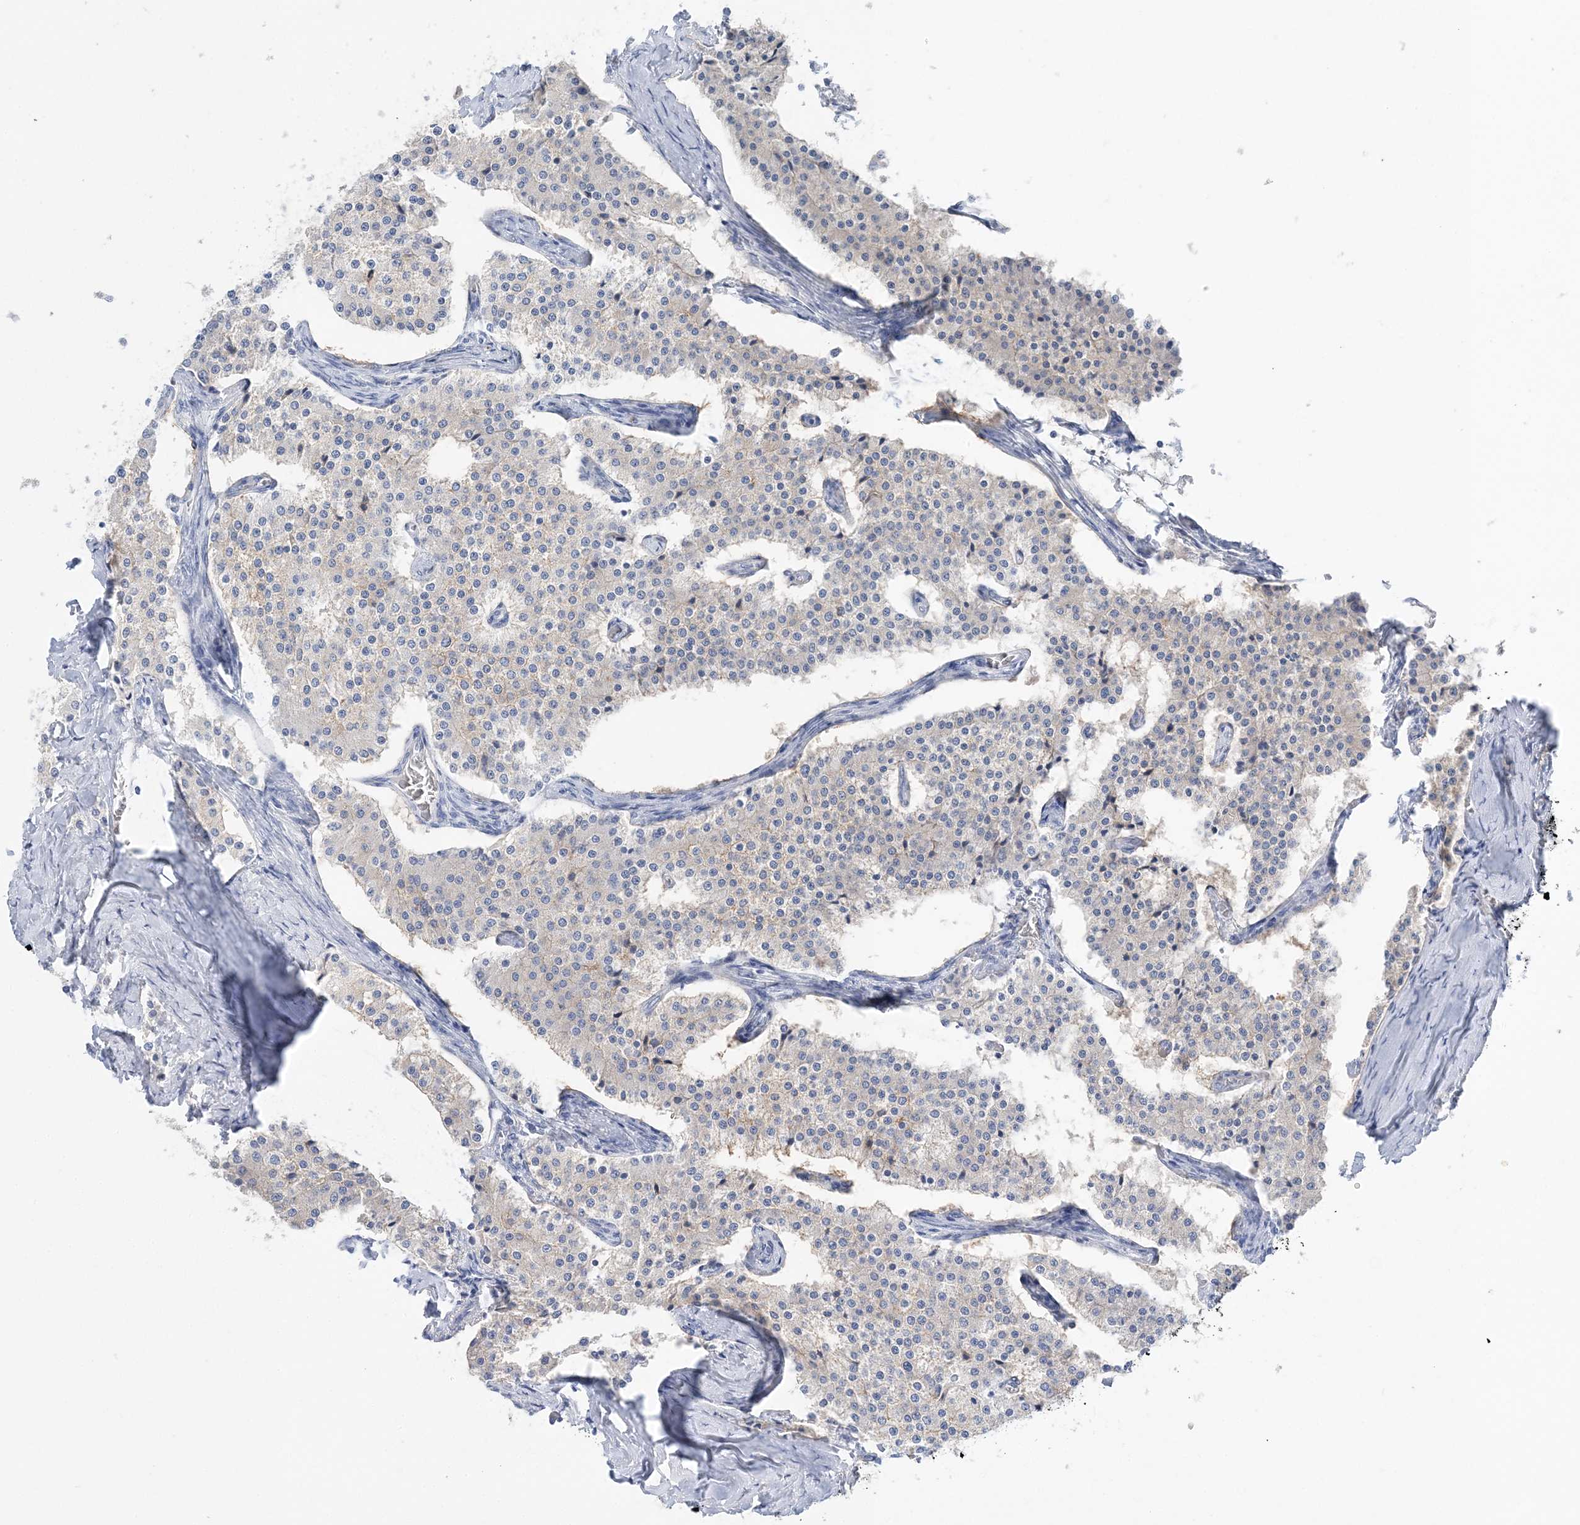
{"staining": {"intensity": "negative", "quantity": "none", "location": "none"}, "tissue": "carcinoid", "cell_type": "Tumor cells", "image_type": "cancer", "snomed": [{"axis": "morphology", "description": "Carcinoid, malignant, NOS"}, {"axis": "topography", "description": "Colon"}], "caption": "Protein analysis of carcinoid exhibits no significant expression in tumor cells.", "gene": "SLC5A6", "patient": {"sex": "female", "age": 52}}